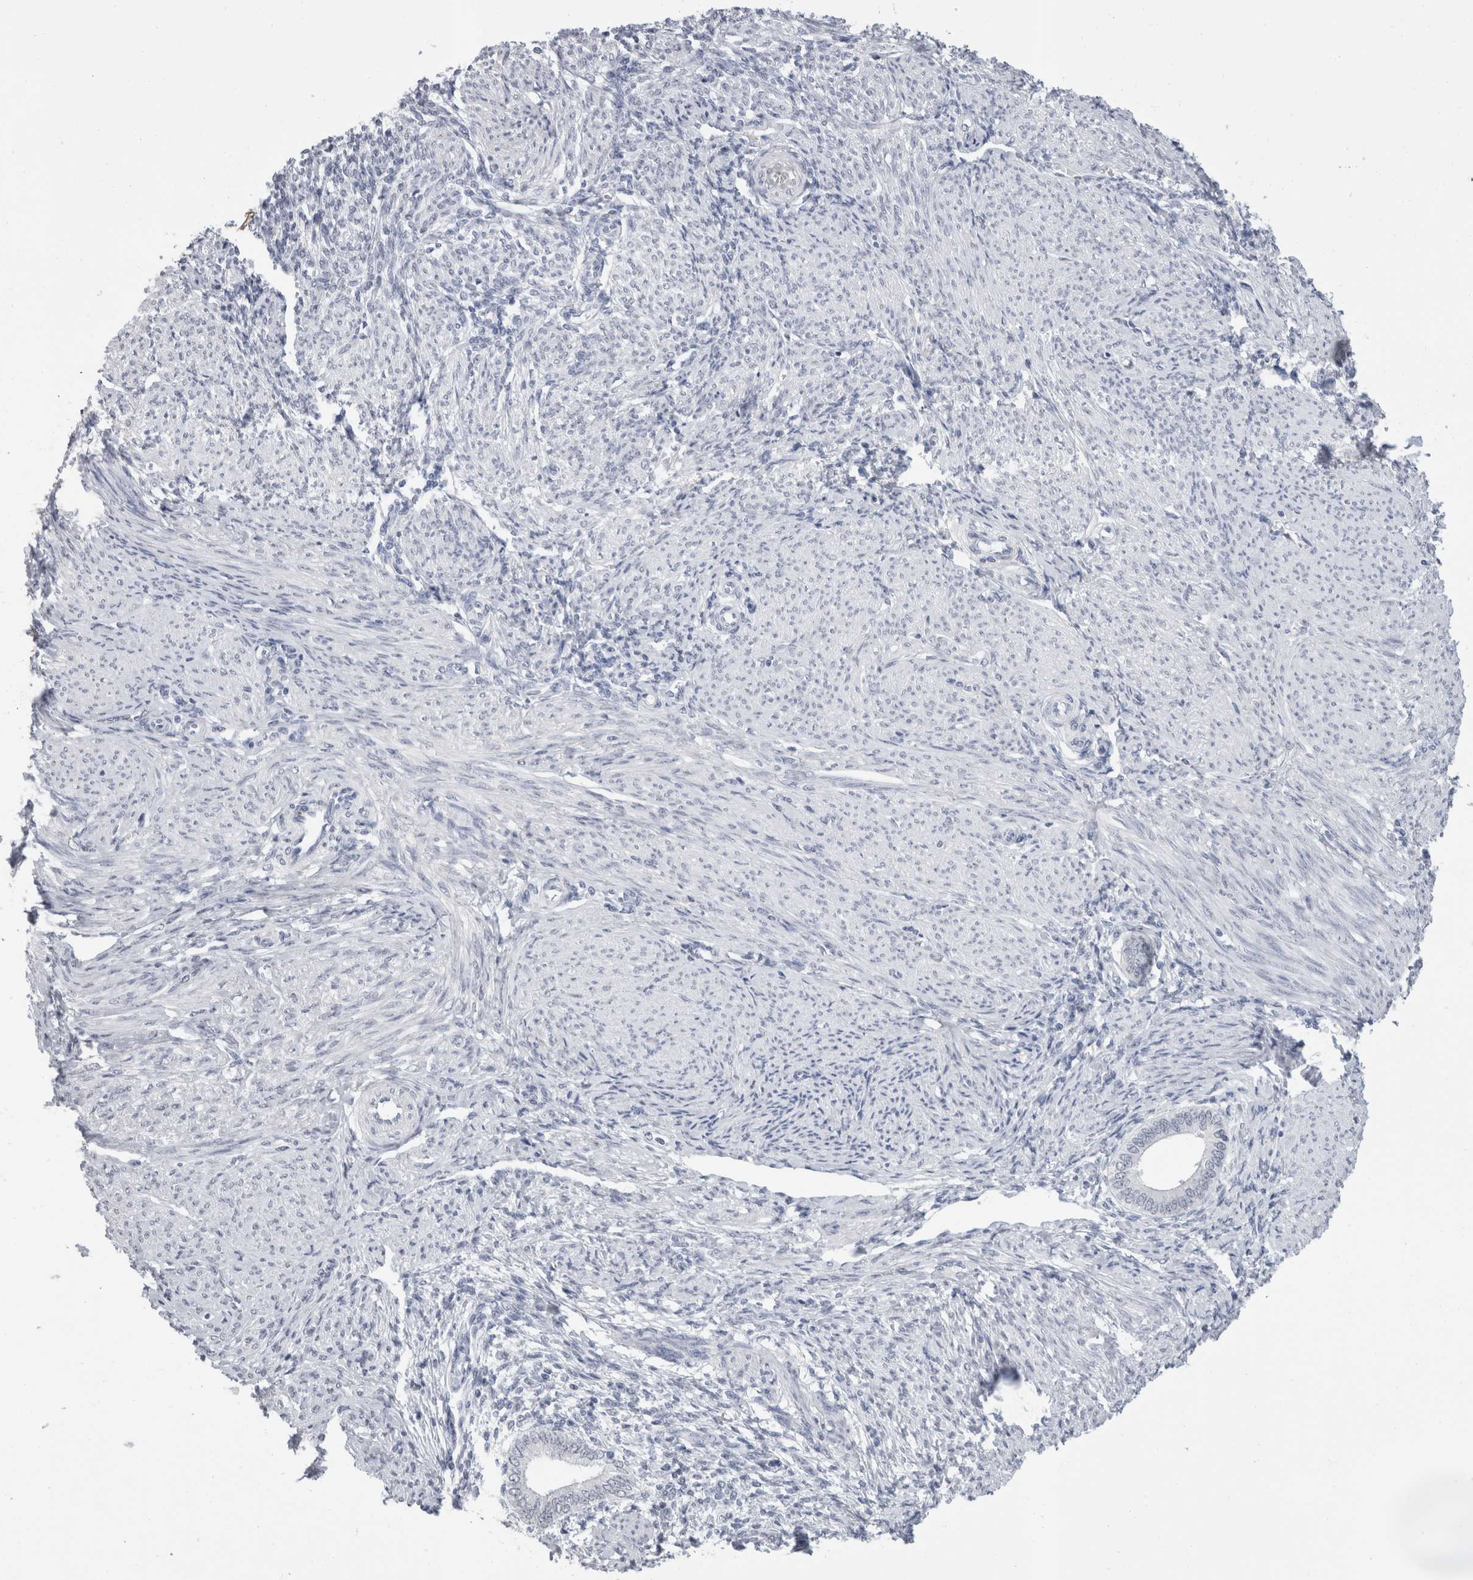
{"staining": {"intensity": "negative", "quantity": "none", "location": "none"}, "tissue": "endometrium", "cell_type": "Cells in endometrial stroma", "image_type": "normal", "snomed": [{"axis": "morphology", "description": "Normal tissue, NOS"}, {"axis": "topography", "description": "Endometrium"}], "caption": "This is an immunohistochemistry (IHC) image of unremarkable human endometrium. There is no staining in cells in endometrial stroma.", "gene": "CADM3", "patient": {"sex": "female", "age": 42}}